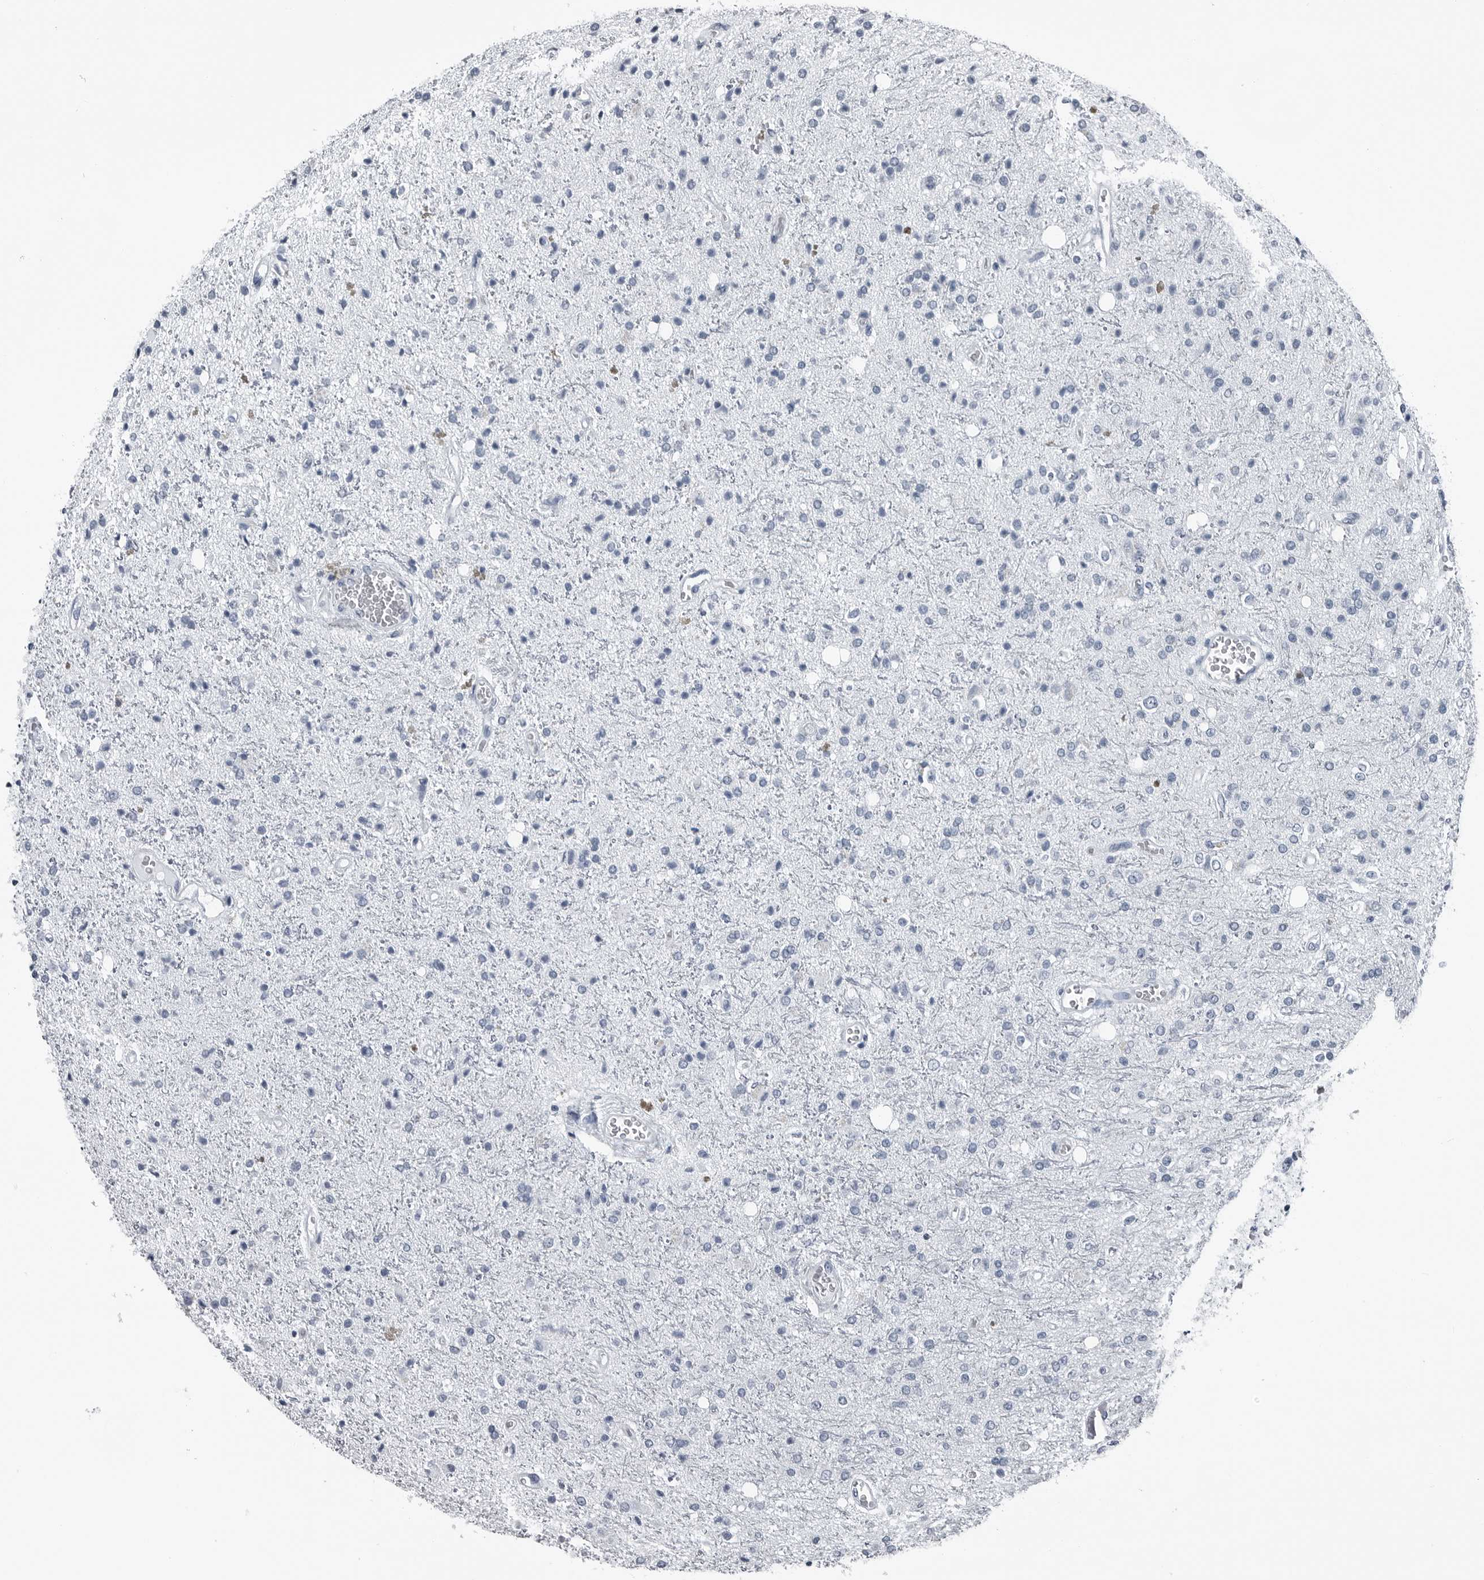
{"staining": {"intensity": "negative", "quantity": "none", "location": "none"}, "tissue": "glioma", "cell_type": "Tumor cells", "image_type": "cancer", "snomed": [{"axis": "morphology", "description": "Glioma, malignant, High grade"}, {"axis": "topography", "description": "Brain"}], "caption": "A histopathology image of malignant glioma (high-grade) stained for a protein displays no brown staining in tumor cells.", "gene": "SPINK1", "patient": {"sex": "male", "age": 47}}